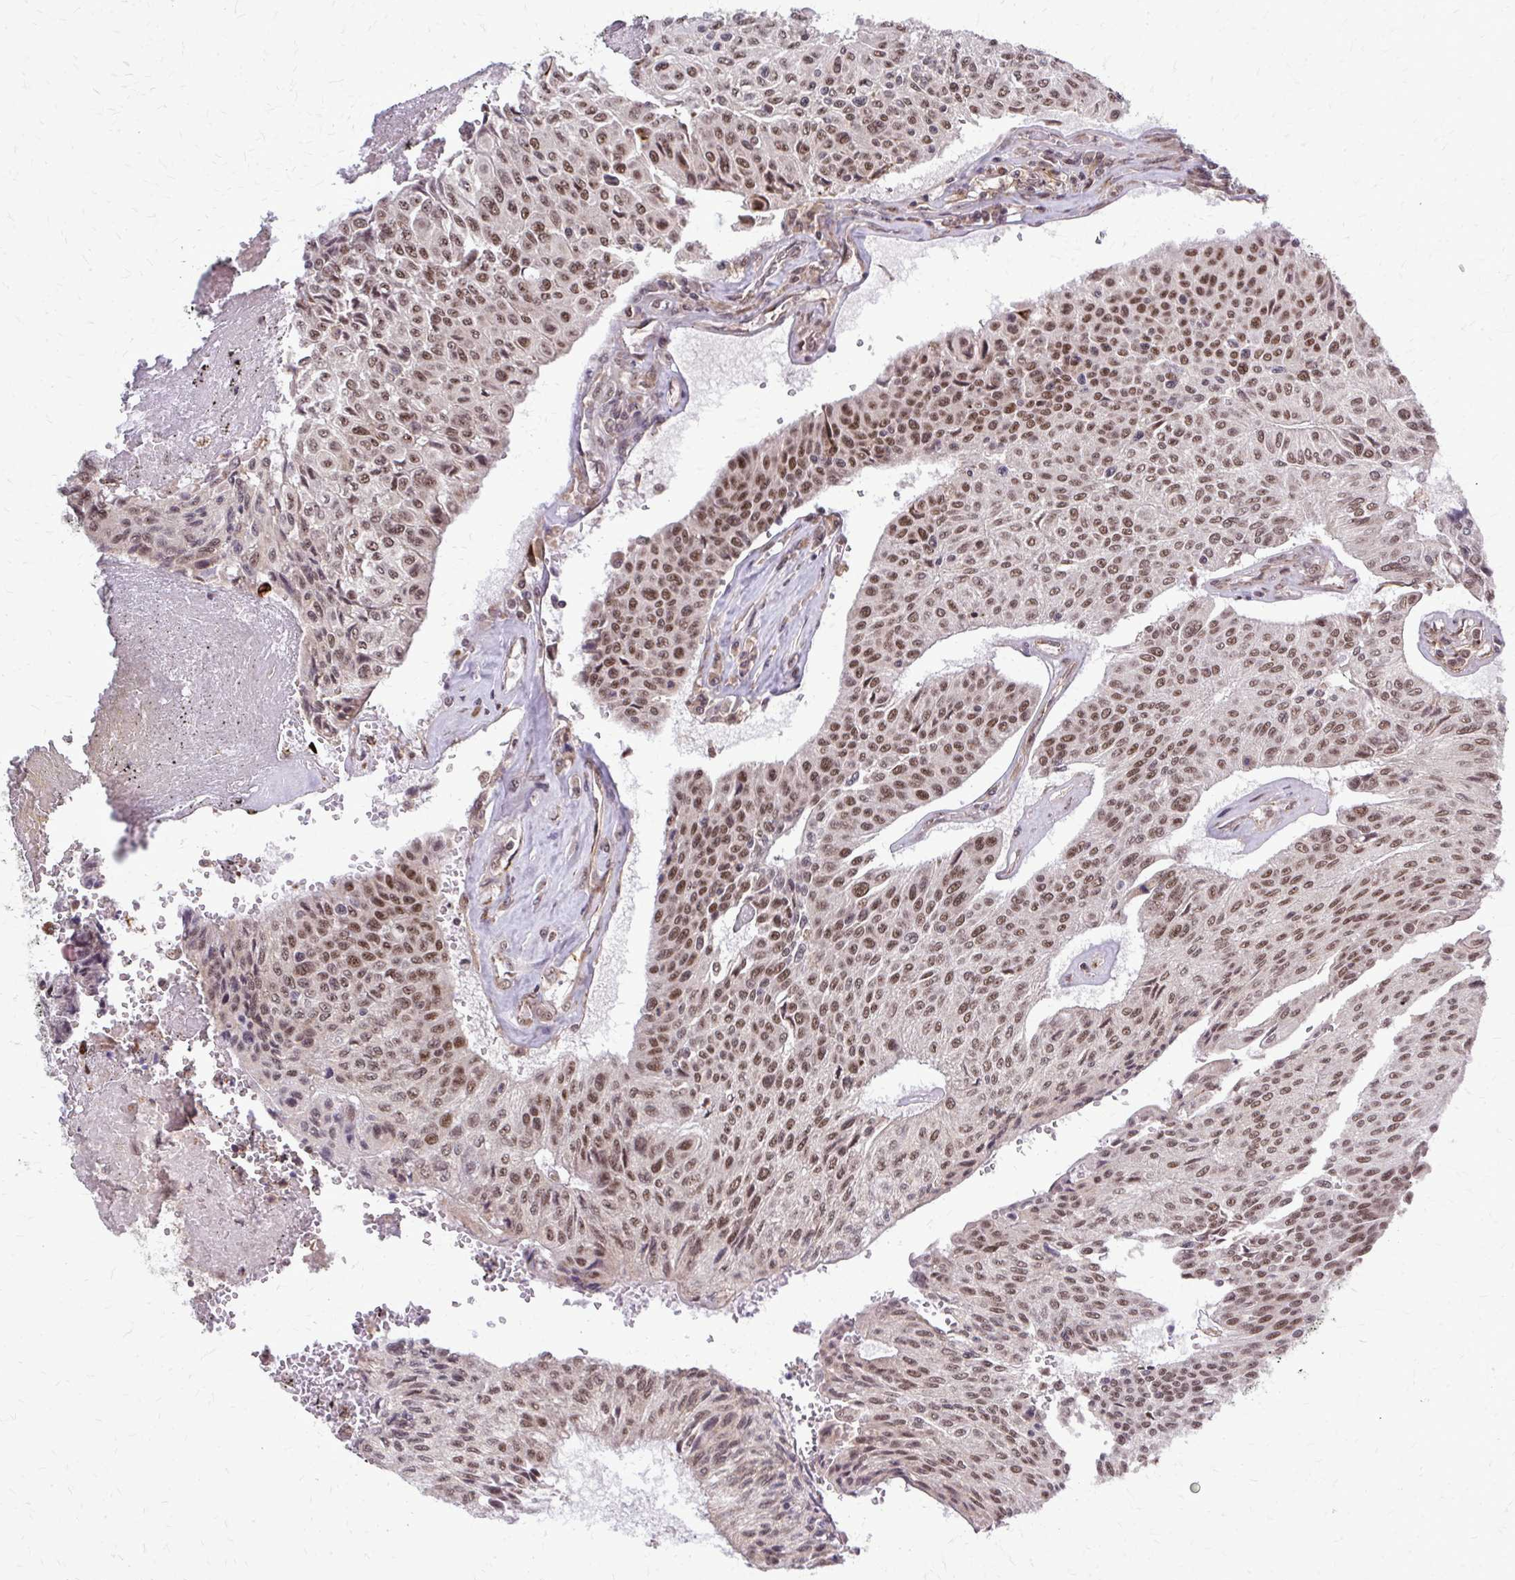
{"staining": {"intensity": "strong", "quantity": ">75%", "location": "nuclear"}, "tissue": "urothelial cancer", "cell_type": "Tumor cells", "image_type": "cancer", "snomed": [{"axis": "morphology", "description": "Urothelial carcinoma, High grade"}, {"axis": "topography", "description": "Urinary bladder"}], "caption": "Human urothelial cancer stained with a protein marker exhibits strong staining in tumor cells.", "gene": "HDAC3", "patient": {"sex": "male", "age": 66}}